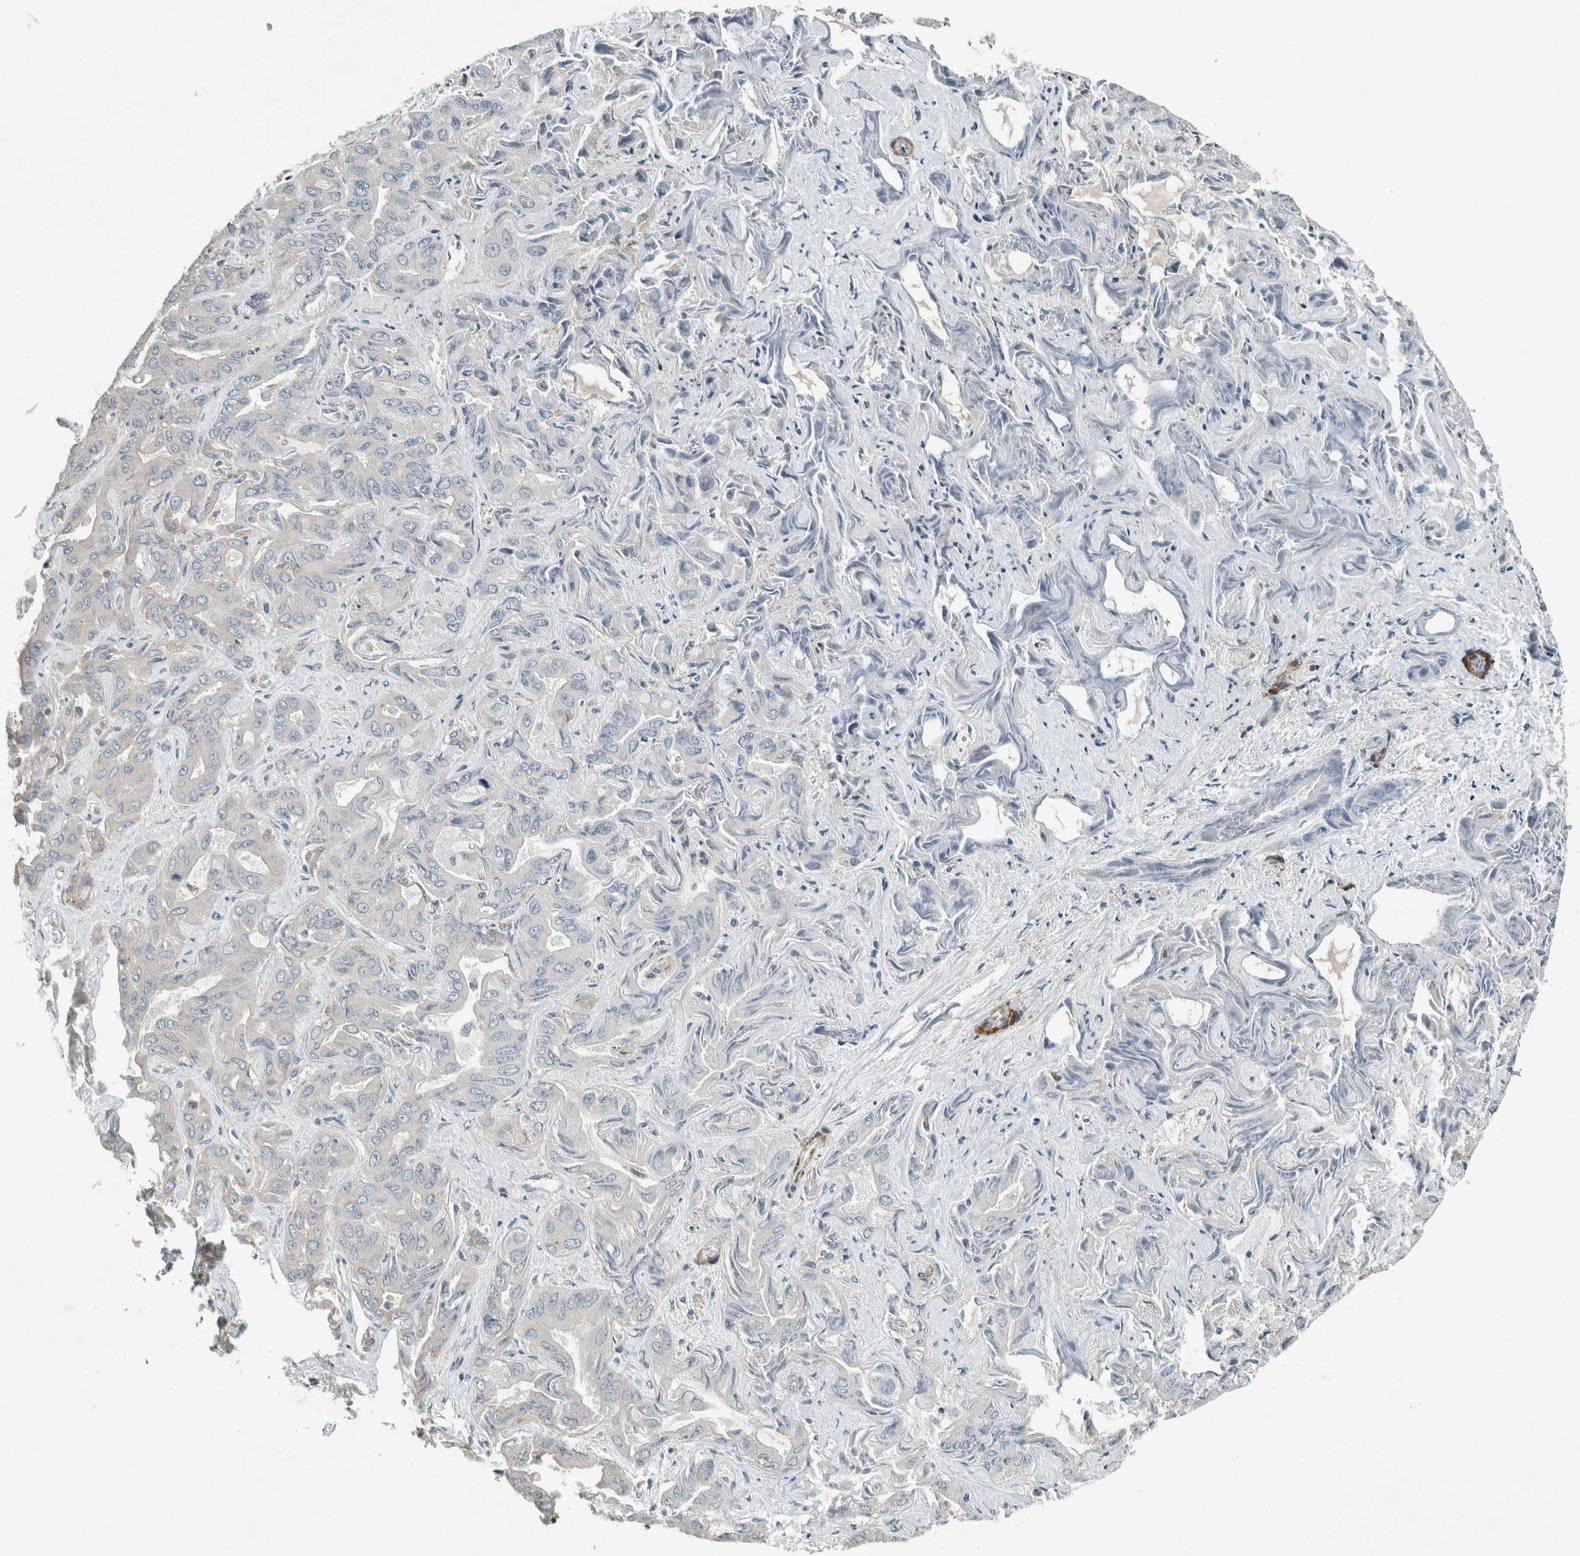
{"staining": {"intensity": "negative", "quantity": "none", "location": "none"}, "tissue": "liver cancer", "cell_type": "Tumor cells", "image_type": "cancer", "snomed": [{"axis": "morphology", "description": "Cholangiocarcinoma"}, {"axis": "topography", "description": "Liver"}], "caption": "High magnification brightfield microscopy of liver cholangiocarcinoma stained with DAB (brown) and counterstained with hematoxylin (blue): tumor cells show no significant staining. (DAB (3,3'-diaminobenzidine) IHC visualized using brightfield microscopy, high magnification).", "gene": "JADE2", "patient": {"sex": "female", "age": 52}}